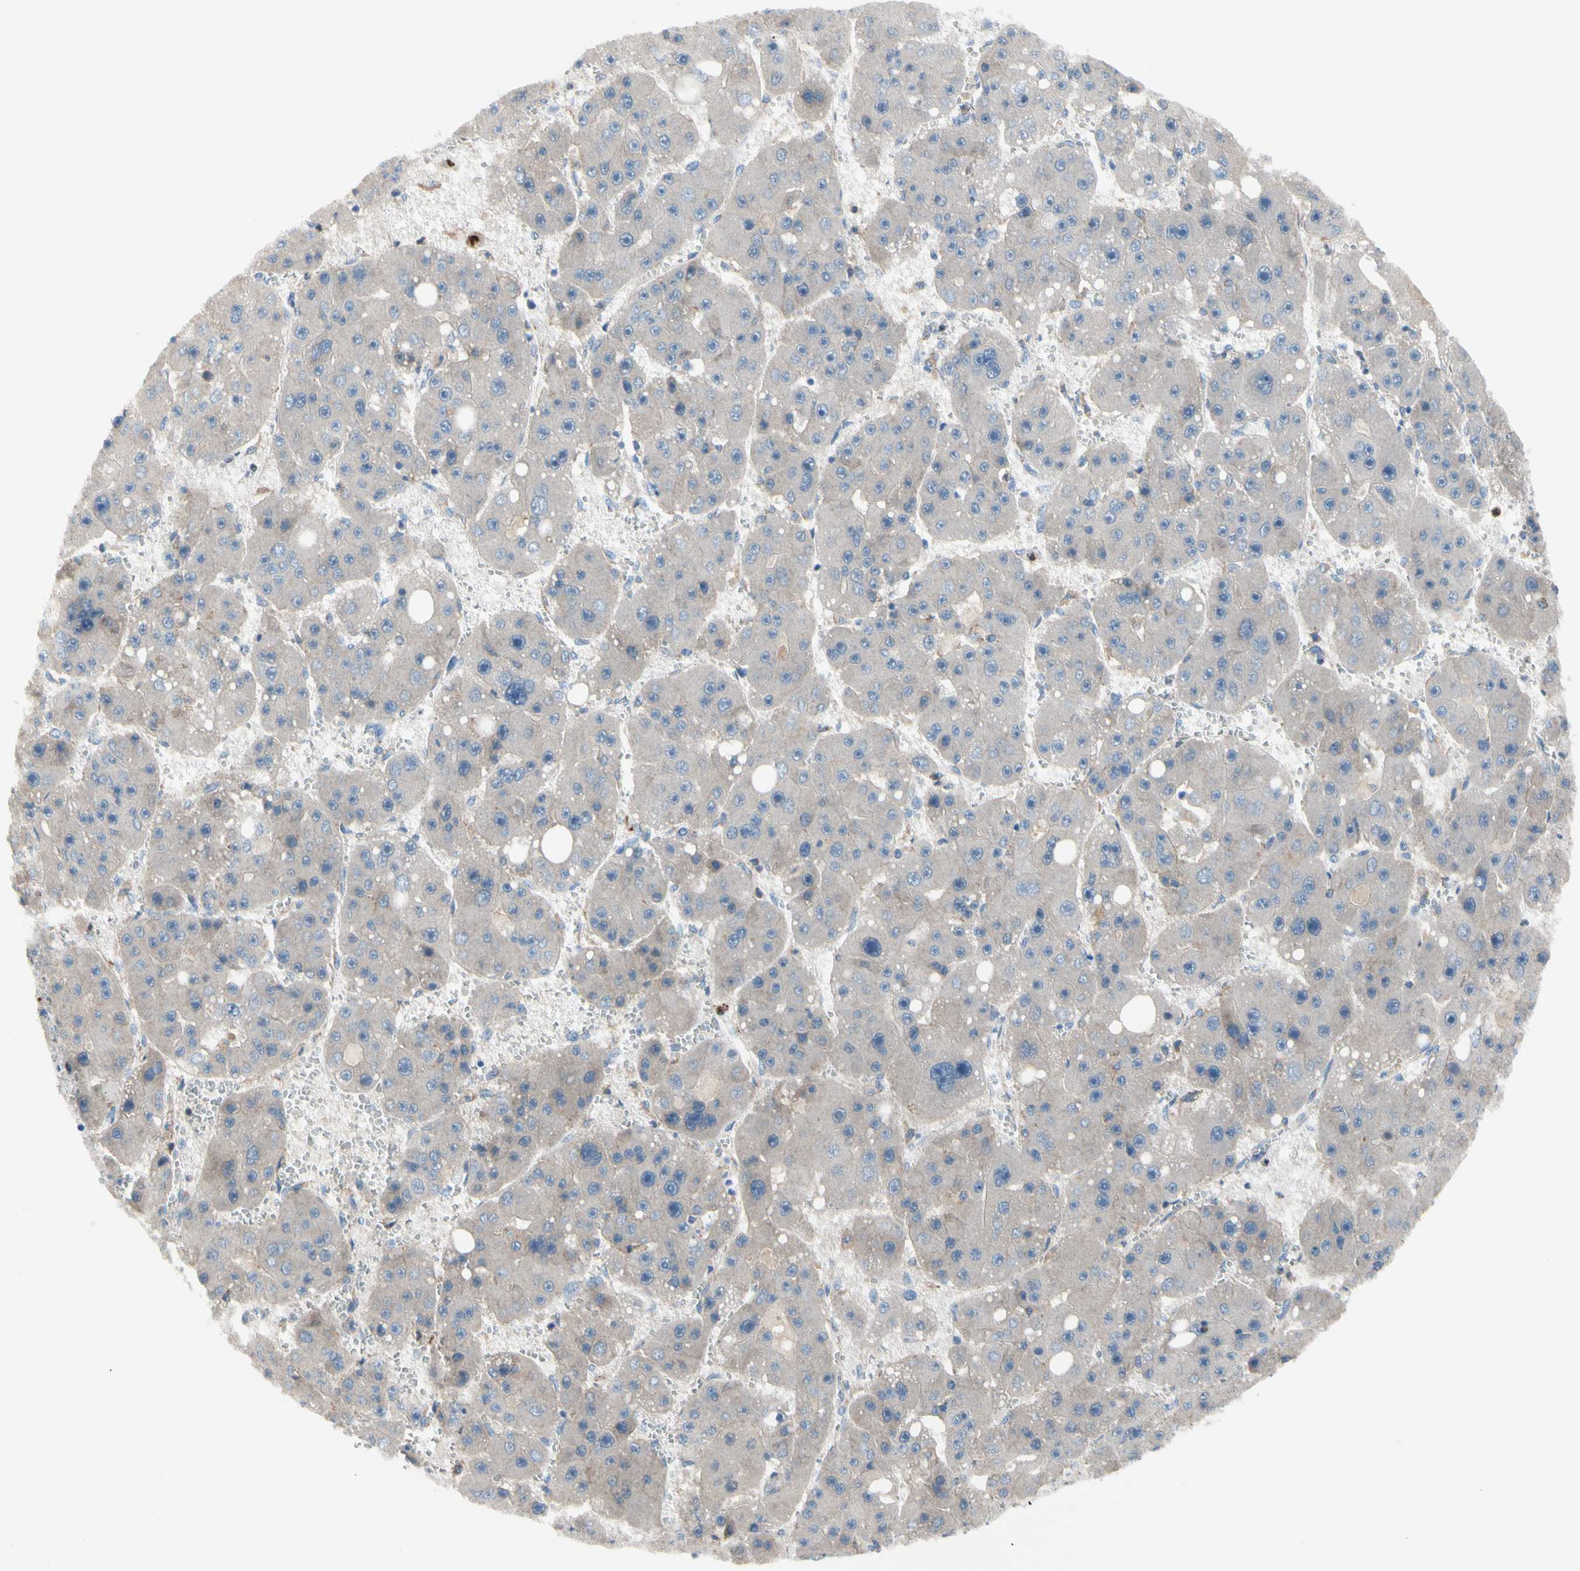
{"staining": {"intensity": "negative", "quantity": "none", "location": "none"}, "tissue": "liver cancer", "cell_type": "Tumor cells", "image_type": "cancer", "snomed": [{"axis": "morphology", "description": "Carcinoma, Hepatocellular, NOS"}, {"axis": "topography", "description": "Liver"}], "caption": "Immunohistochemical staining of human liver cancer shows no significant positivity in tumor cells.", "gene": "HJURP", "patient": {"sex": "female", "age": 61}}